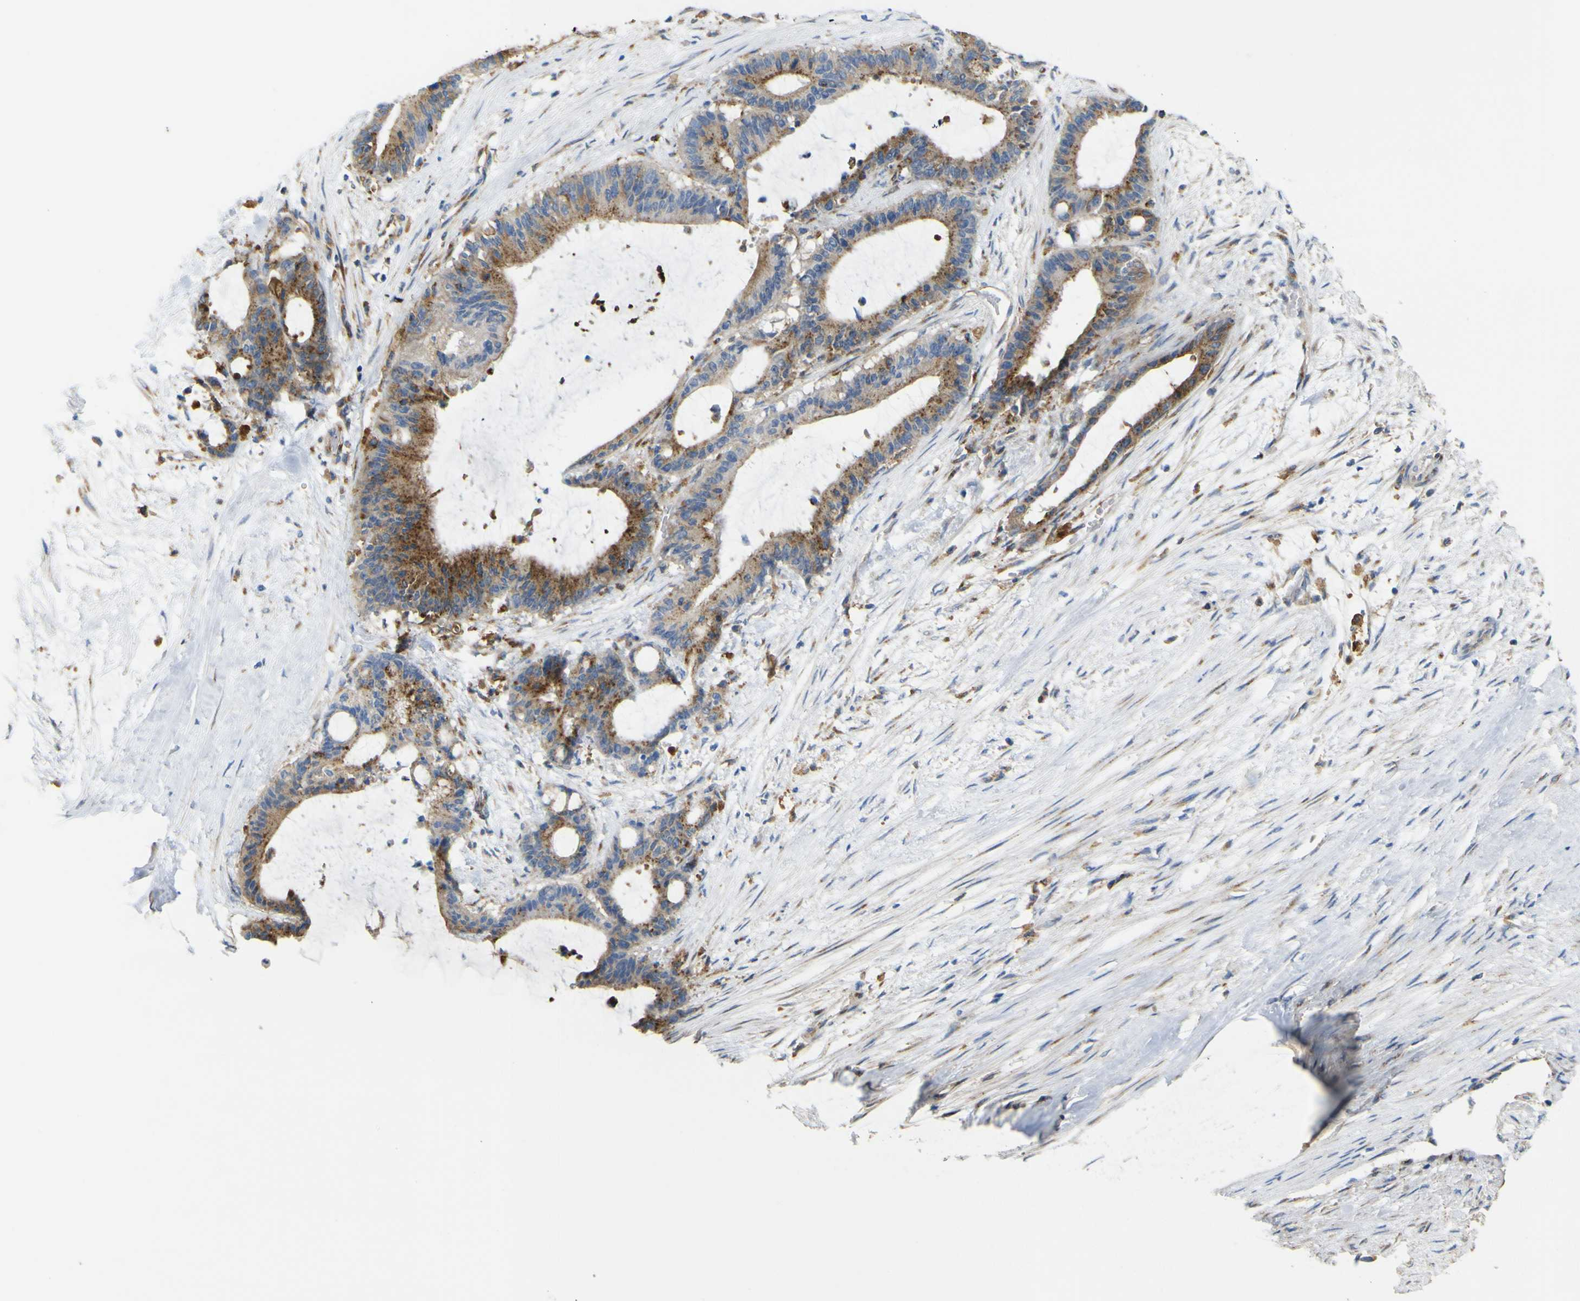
{"staining": {"intensity": "moderate", "quantity": ">75%", "location": "cytoplasmic/membranous"}, "tissue": "liver cancer", "cell_type": "Tumor cells", "image_type": "cancer", "snomed": [{"axis": "morphology", "description": "Cholangiocarcinoma"}, {"axis": "topography", "description": "Liver"}], "caption": "DAB immunohistochemical staining of human liver cholangiocarcinoma displays moderate cytoplasmic/membranous protein positivity in approximately >75% of tumor cells.", "gene": "IGF2R", "patient": {"sex": "female", "age": 73}}